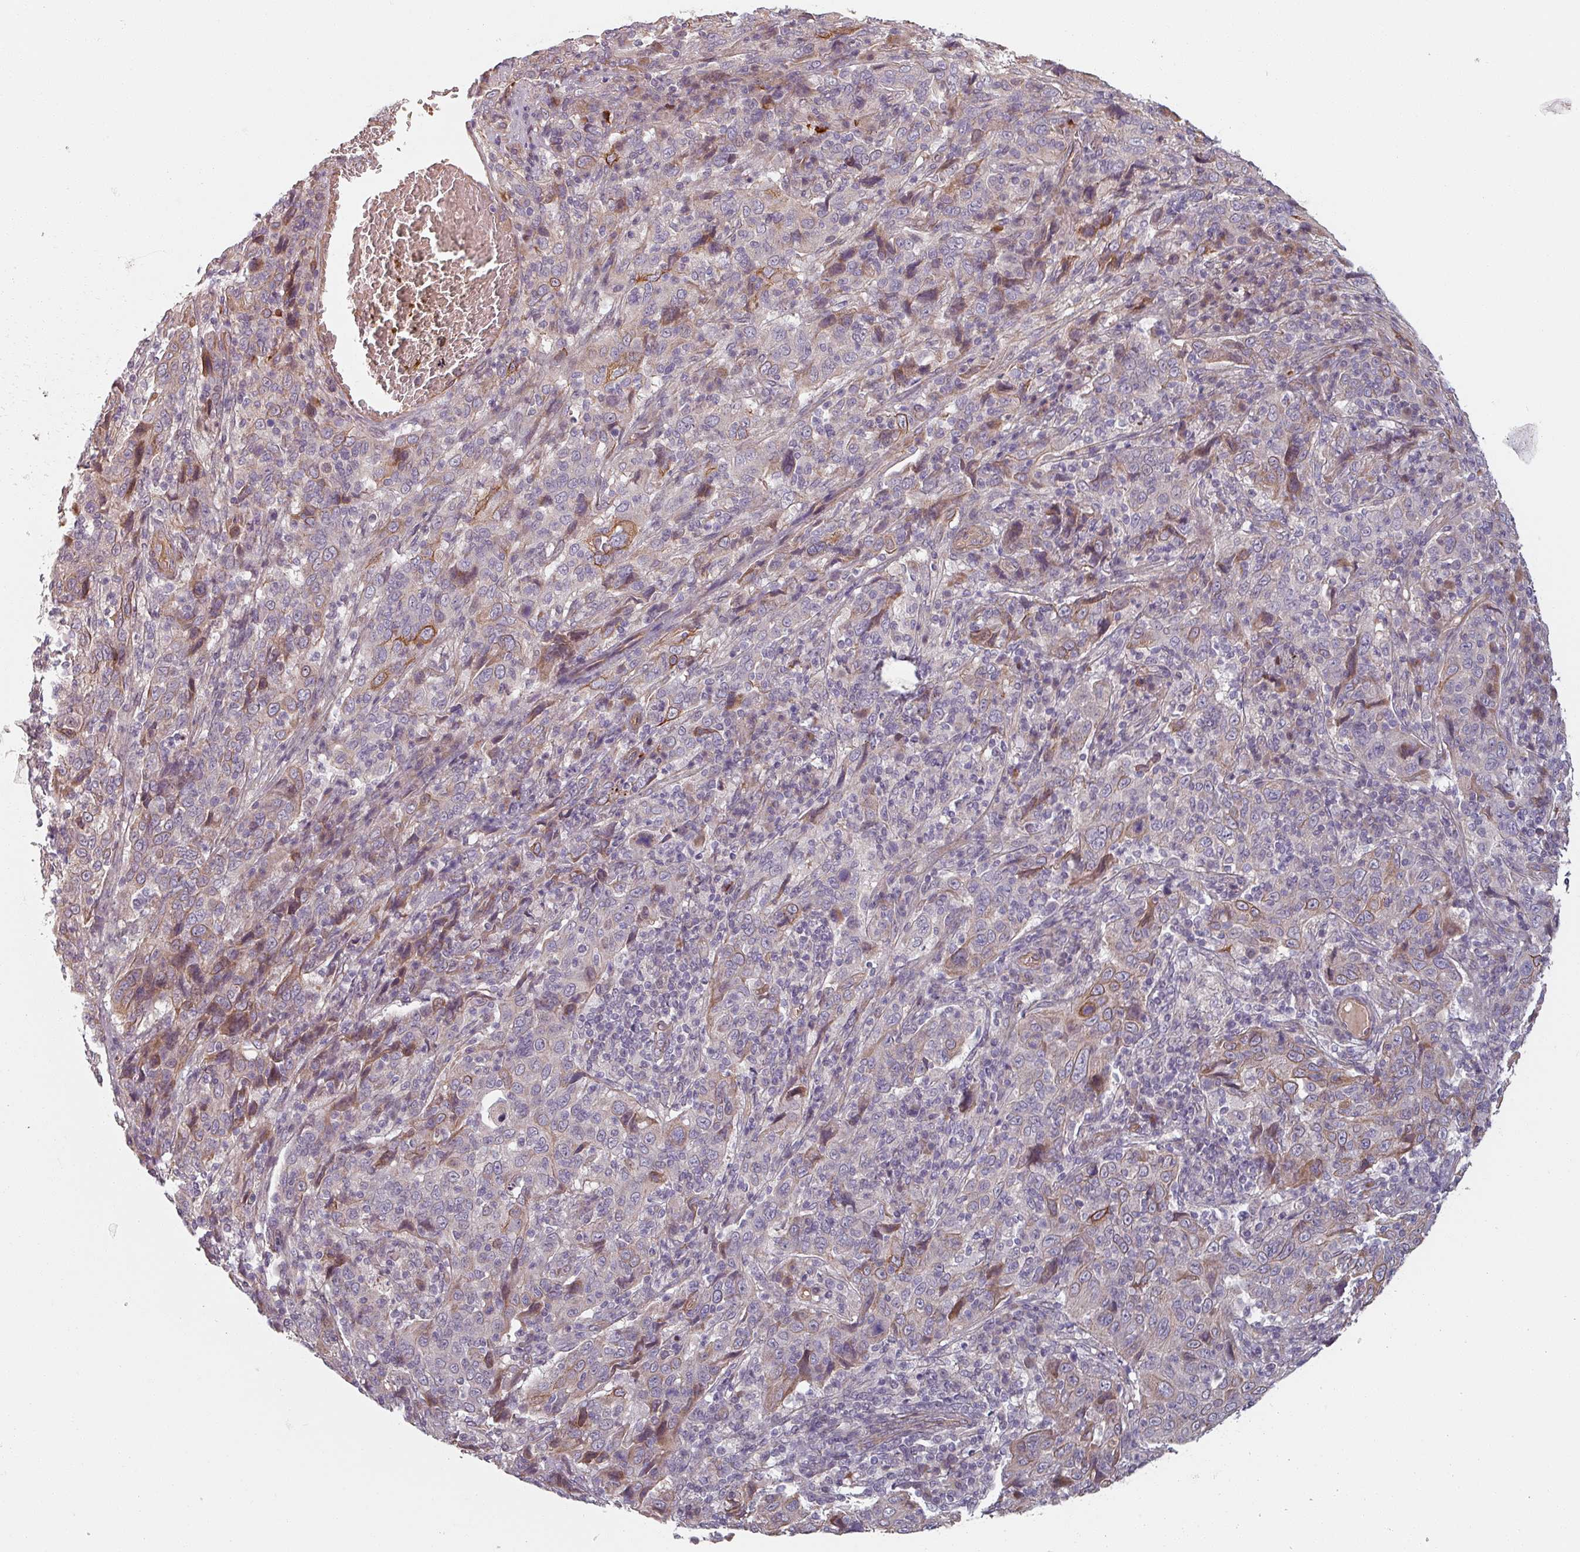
{"staining": {"intensity": "weak", "quantity": "<25%", "location": "cytoplasmic/membranous"}, "tissue": "cervical cancer", "cell_type": "Tumor cells", "image_type": "cancer", "snomed": [{"axis": "morphology", "description": "Squamous cell carcinoma, NOS"}, {"axis": "topography", "description": "Cervix"}], "caption": "This histopathology image is of cervical squamous cell carcinoma stained with immunohistochemistry (IHC) to label a protein in brown with the nuclei are counter-stained blue. There is no staining in tumor cells.", "gene": "C4BPB", "patient": {"sex": "female", "age": 46}}